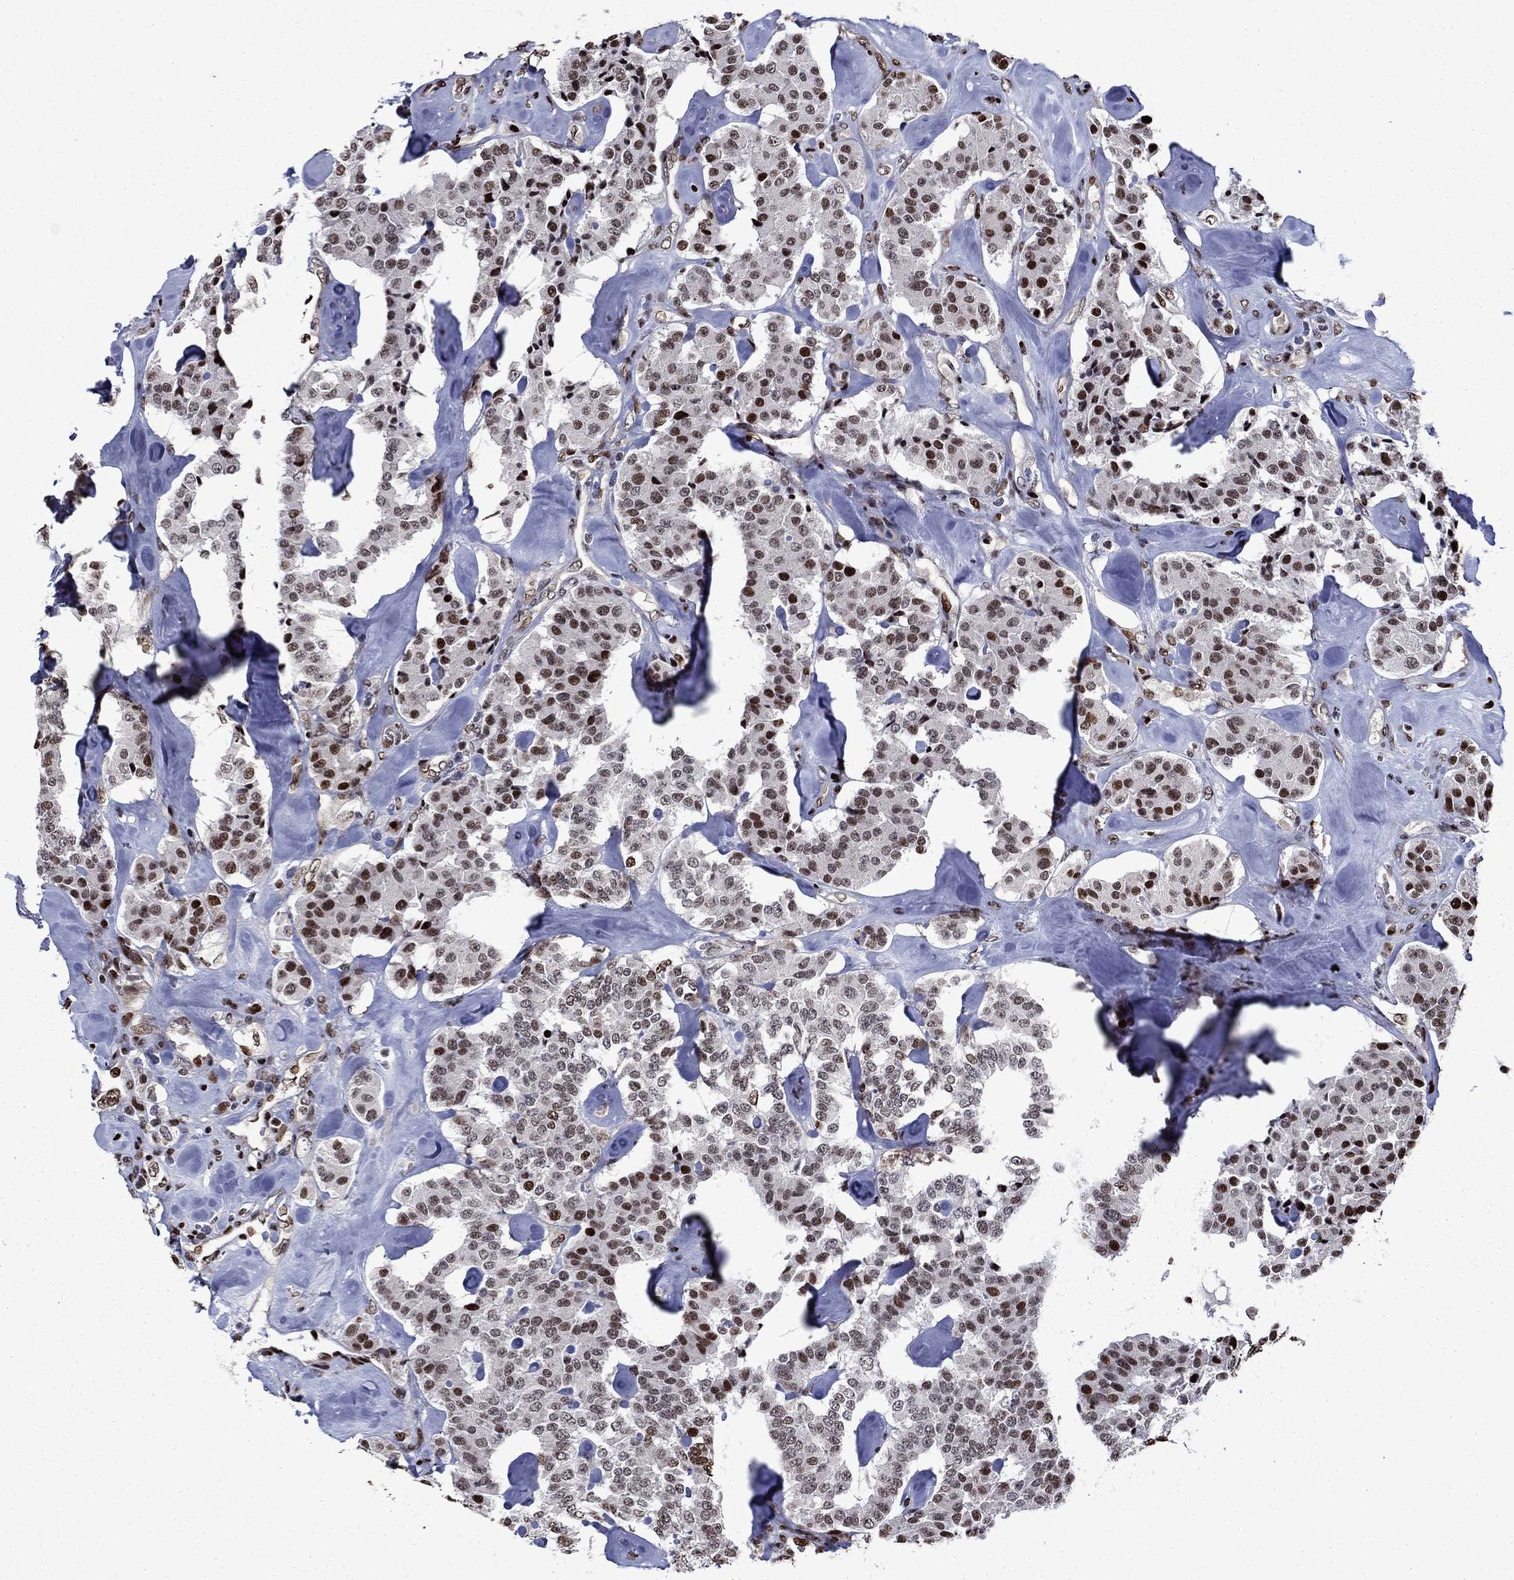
{"staining": {"intensity": "strong", "quantity": "25%-75%", "location": "nuclear"}, "tissue": "carcinoid", "cell_type": "Tumor cells", "image_type": "cancer", "snomed": [{"axis": "morphology", "description": "Carcinoid, malignant, NOS"}, {"axis": "topography", "description": "Pancreas"}], "caption": "Immunohistochemical staining of malignant carcinoid demonstrates high levels of strong nuclear staining in about 25%-75% of tumor cells.", "gene": "LIMK1", "patient": {"sex": "male", "age": 41}}